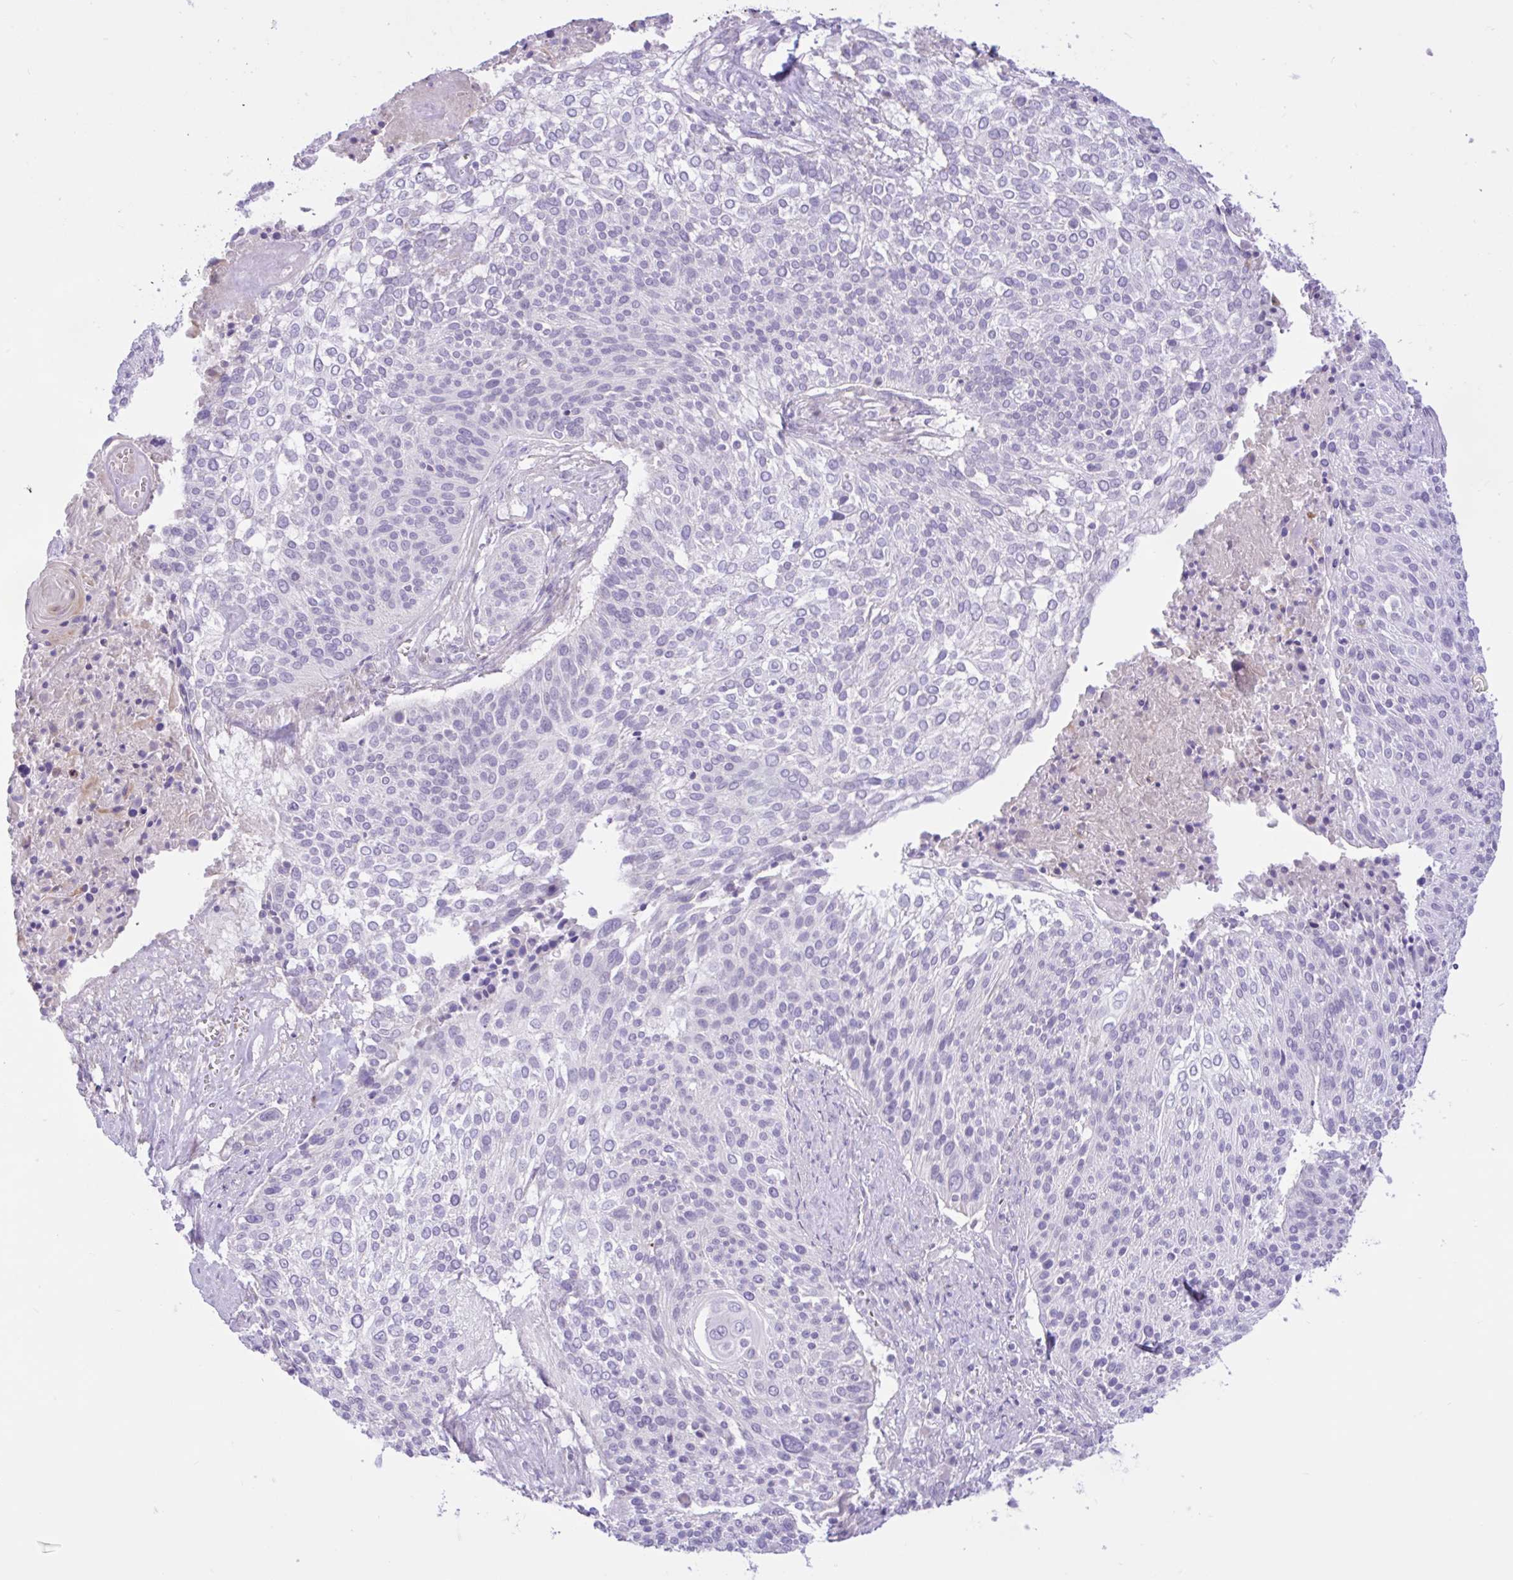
{"staining": {"intensity": "negative", "quantity": "none", "location": "none"}, "tissue": "cervical cancer", "cell_type": "Tumor cells", "image_type": "cancer", "snomed": [{"axis": "morphology", "description": "Squamous cell carcinoma, NOS"}, {"axis": "topography", "description": "Cervix"}], "caption": "Immunohistochemistry micrograph of human squamous cell carcinoma (cervical) stained for a protein (brown), which shows no expression in tumor cells.", "gene": "ZNF101", "patient": {"sex": "female", "age": 31}}